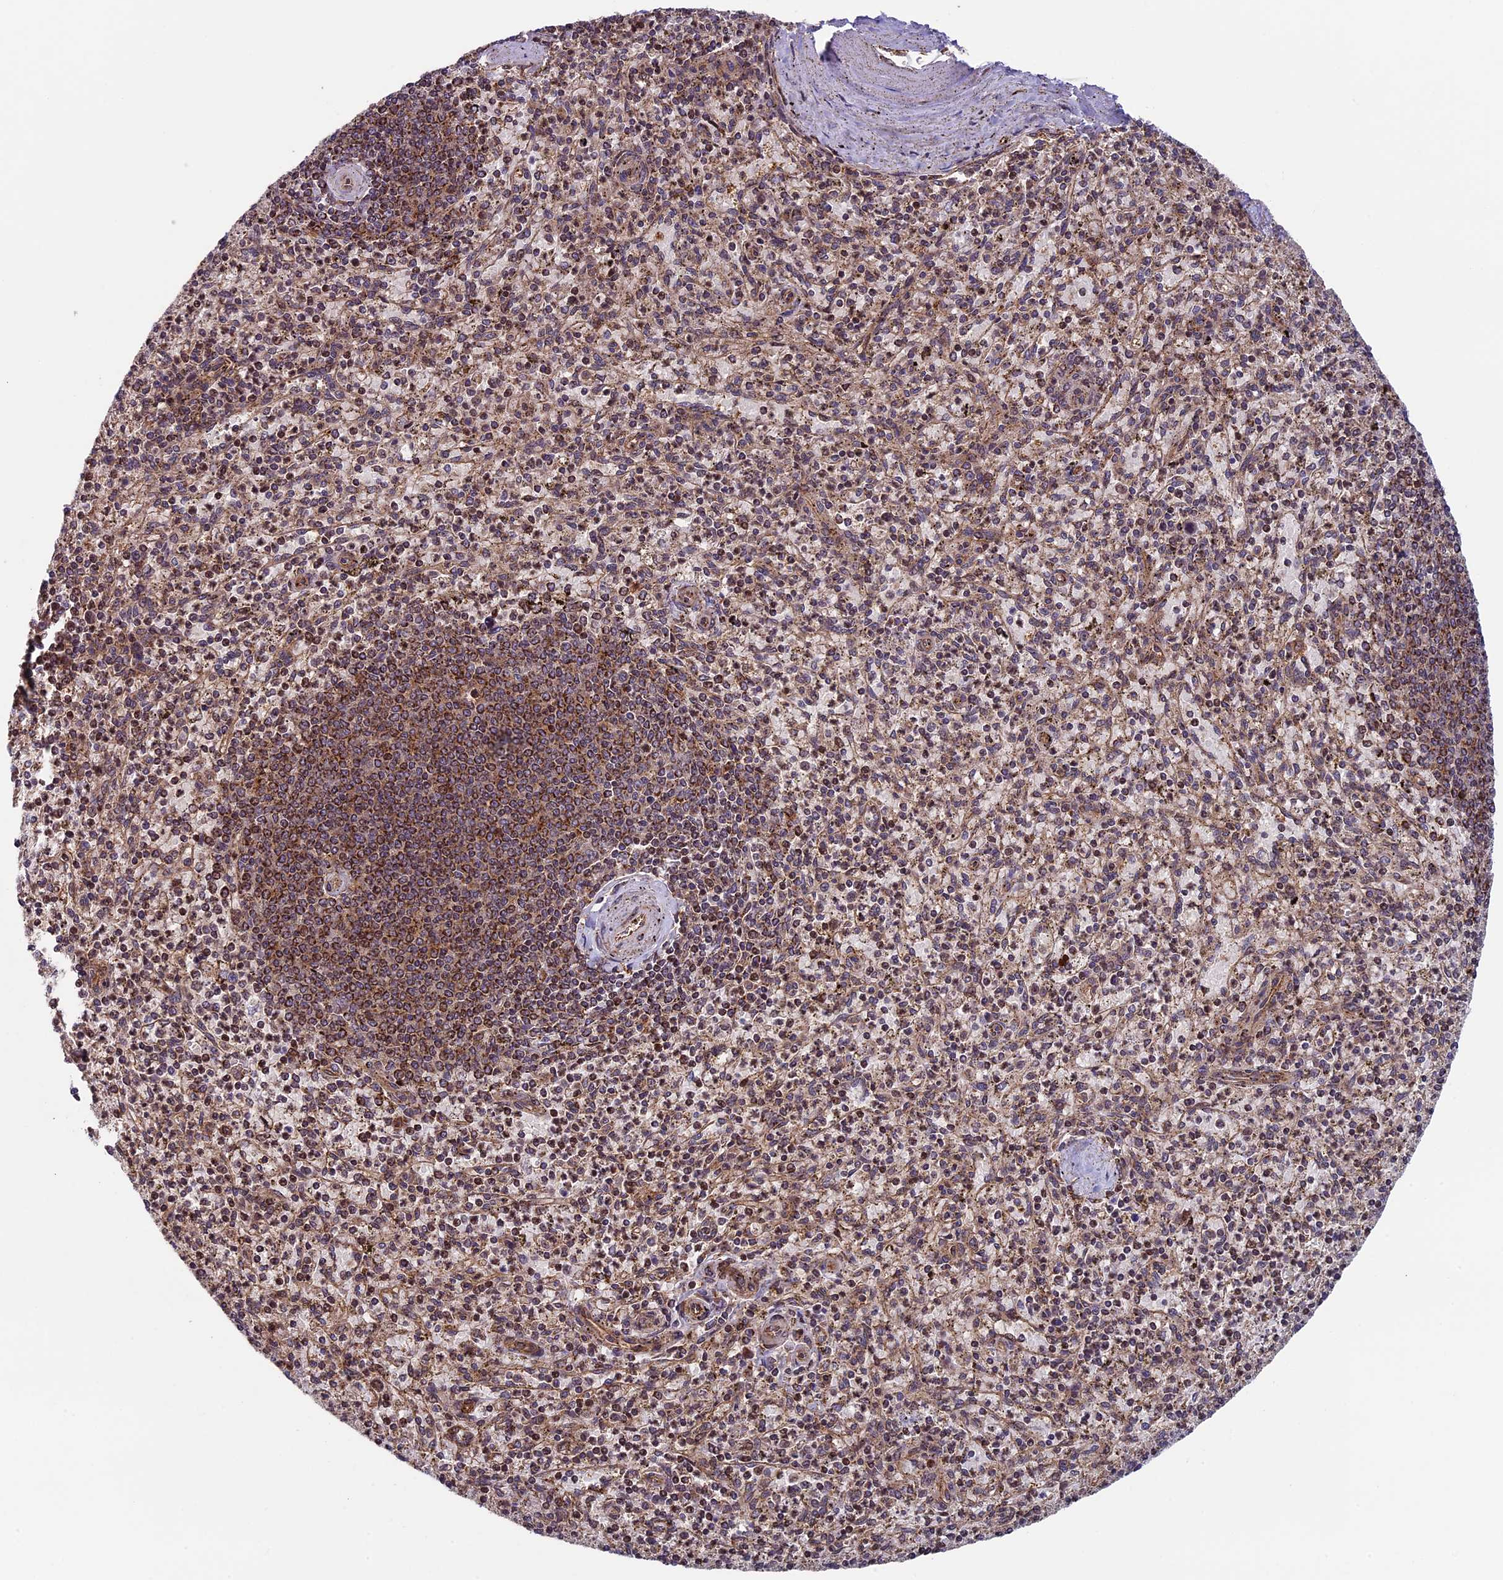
{"staining": {"intensity": "moderate", "quantity": ">75%", "location": "cytoplasmic/membranous"}, "tissue": "spleen", "cell_type": "Cells in red pulp", "image_type": "normal", "snomed": [{"axis": "morphology", "description": "Normal tissue, NOS"}, {"axis": "topography", "description": "Spleen"}], "caption": "Protein analysis of unremarkable spleen exhibits moderate cytoplasmic/membranous expression in approximately >75% of cells in red pulp.", "gene": "CCDC8", "patient": {"sex": "male", "age": 72}}